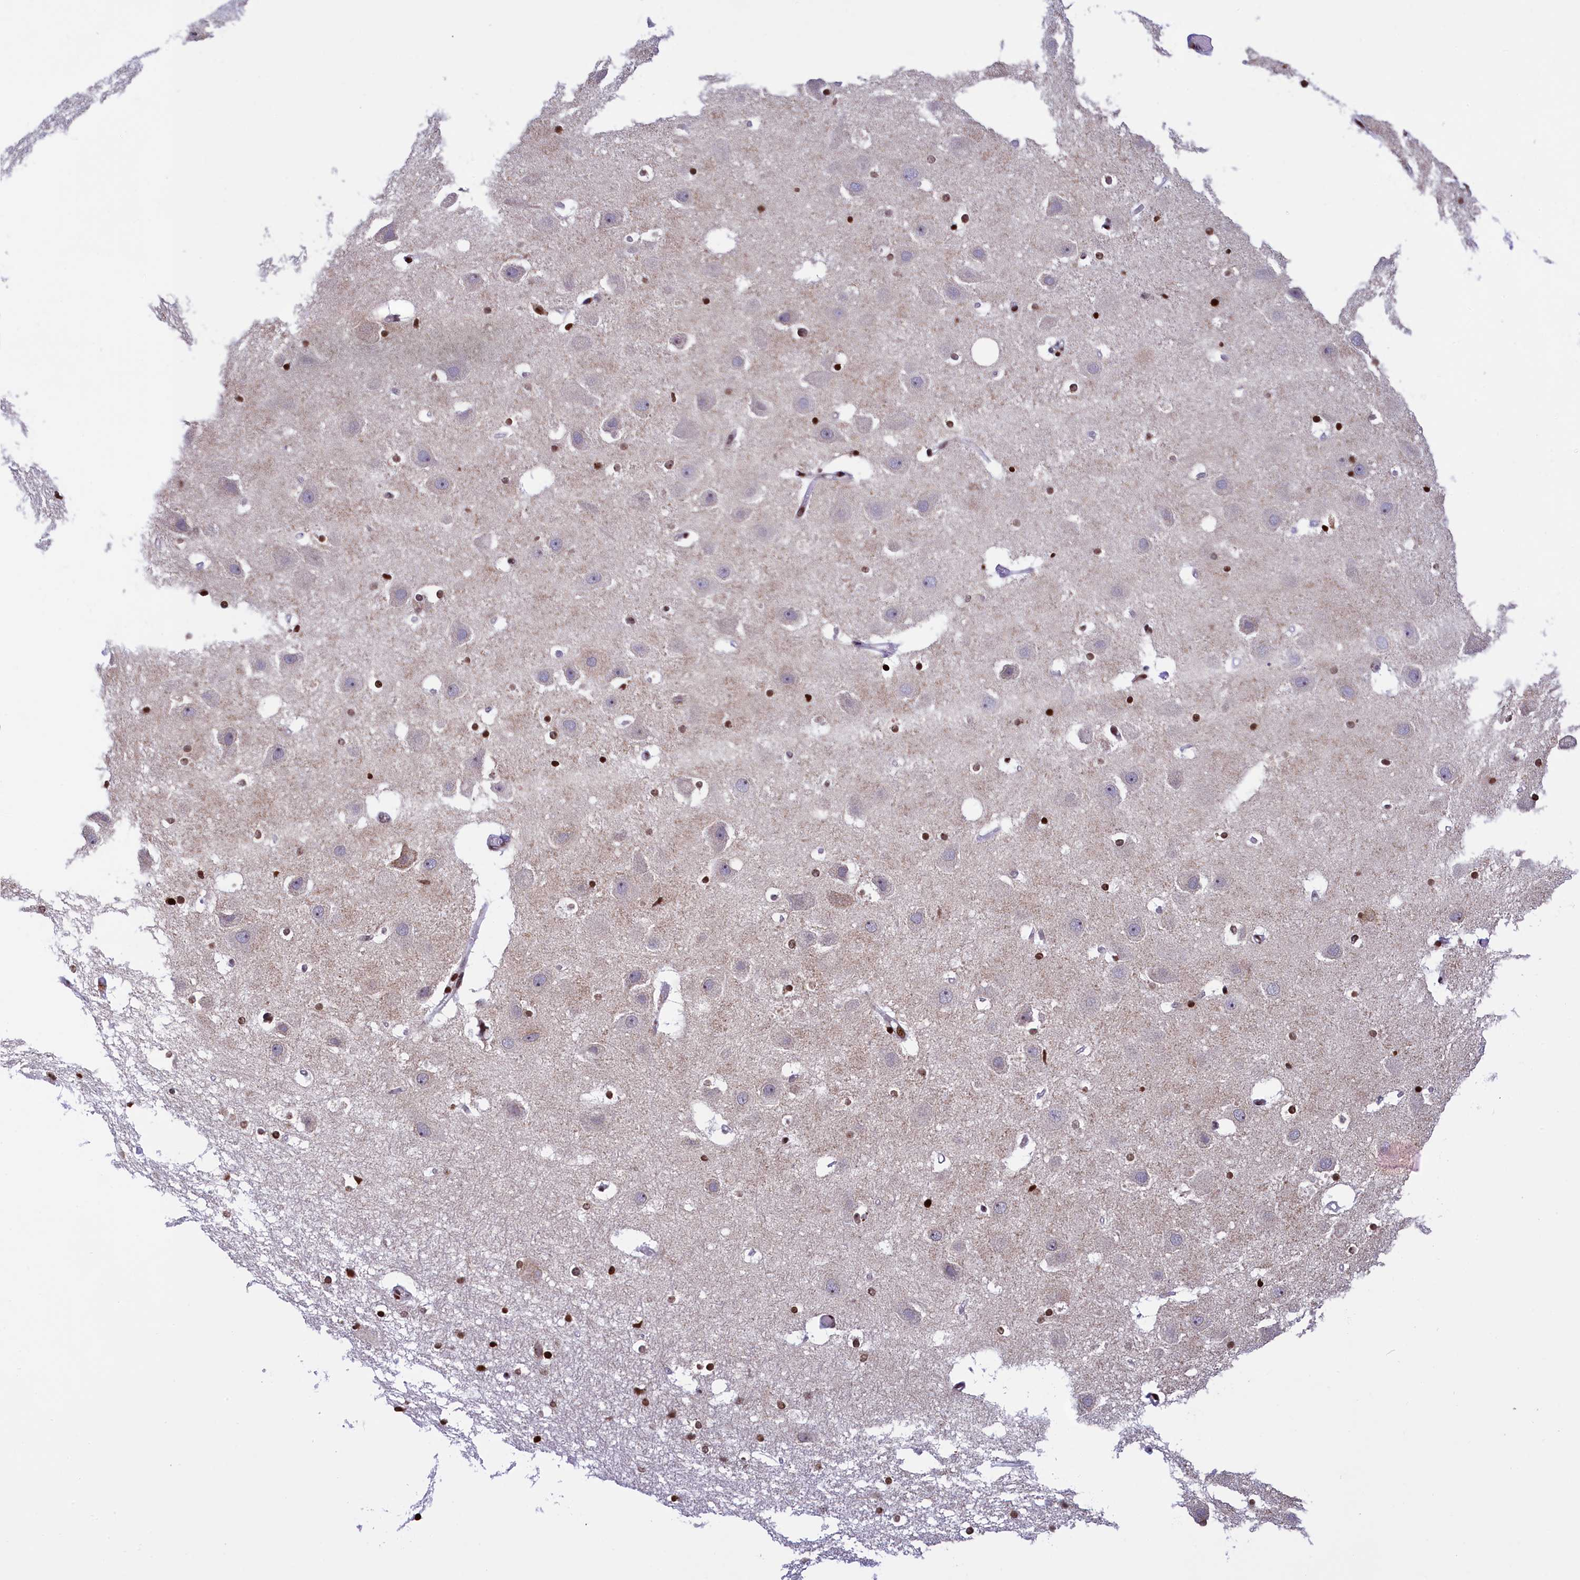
{"staining": {"intensity": "strong", "quantity": "25%-75%", "location": "nuclear"}, "tissue": "hippocampus", "cell_type": "Glial cells", "image_type": "normal", "snomed": [{"axis": "morphology", "description": "Normal tissue, NOS"}, {"axis": "topography", "description": "Hippocampus"}], "caption": "A high amount of strong nuclear staining is appreciated in about 25%-75% of glial cells in normal hippocampus. (DAB IHC with brightfield microscopy, high magnification).", "gene": "TIMM29", "patient": {"sex": "female", "age": 52}}